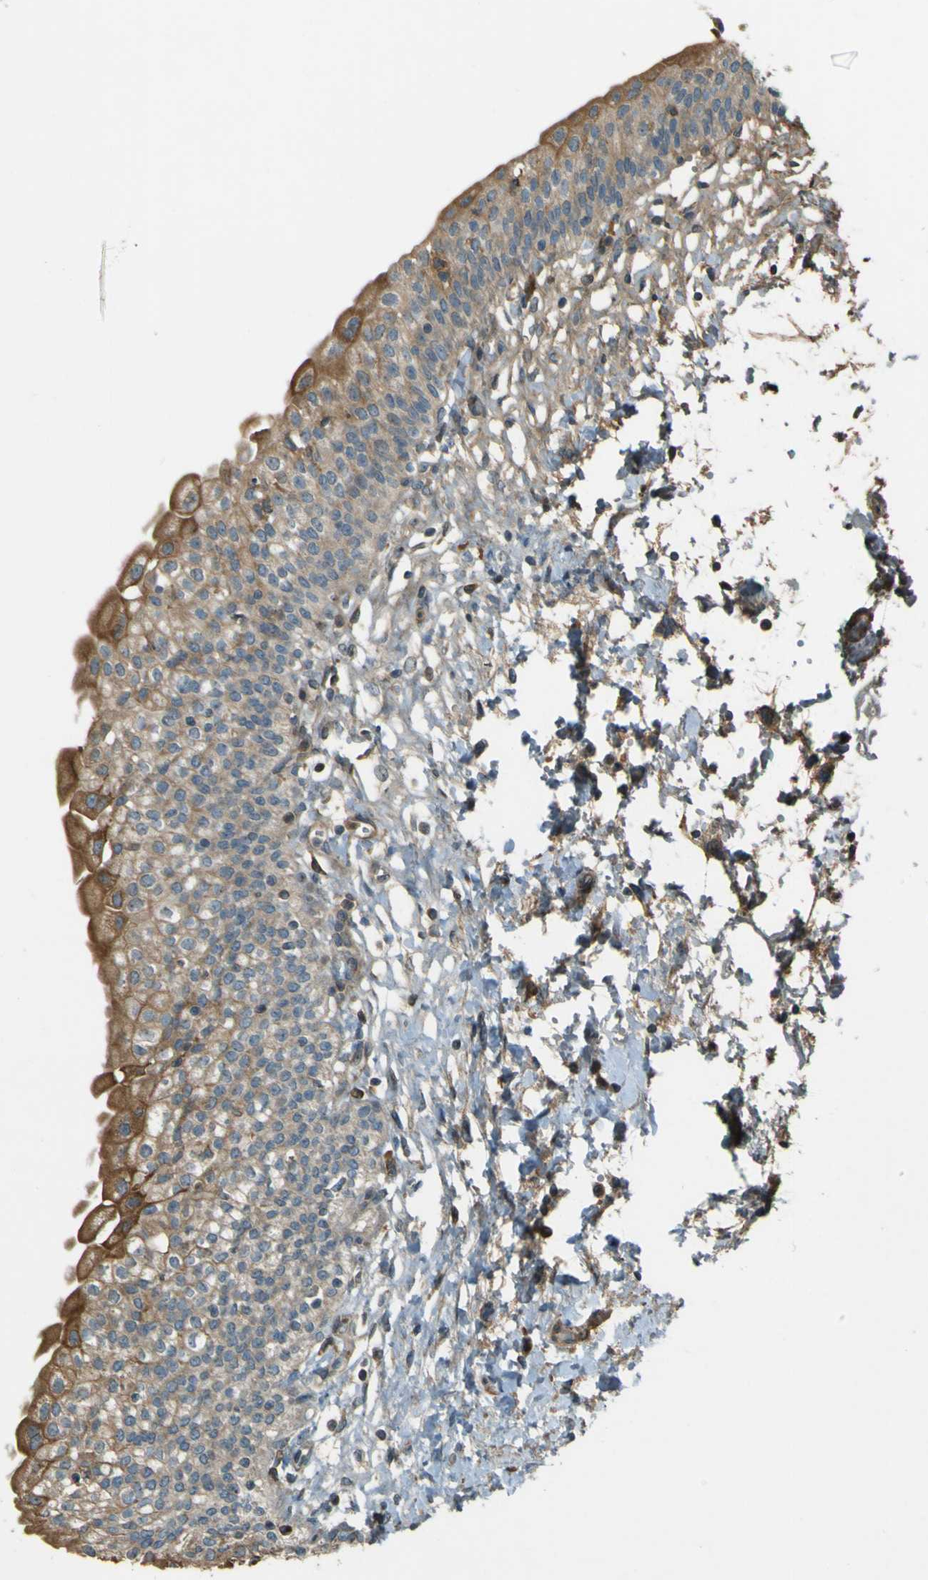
{"staining": {"intensity": "moderate", "quantity": ">75%", "location": "cytoplasmic/membranous"}, "tissue": "urinary bladder", "cell_type": "Urothelial cells", "image_type": "normal", "snomed": [{"axis": "morphology", "description": "Normal tissue, NOS"}, {"axis": "topography", "description": "Urinary bladder"}], "caption": "This image reveals immunohistochemistry (IHC) staining of benign urinary bladder, with medium moderate cytoplasmic/membranous positivity in approximately >75% of urothelial cells.", "gene": "LPCAT1", "patient": {"sex": "male", "age": 55}}